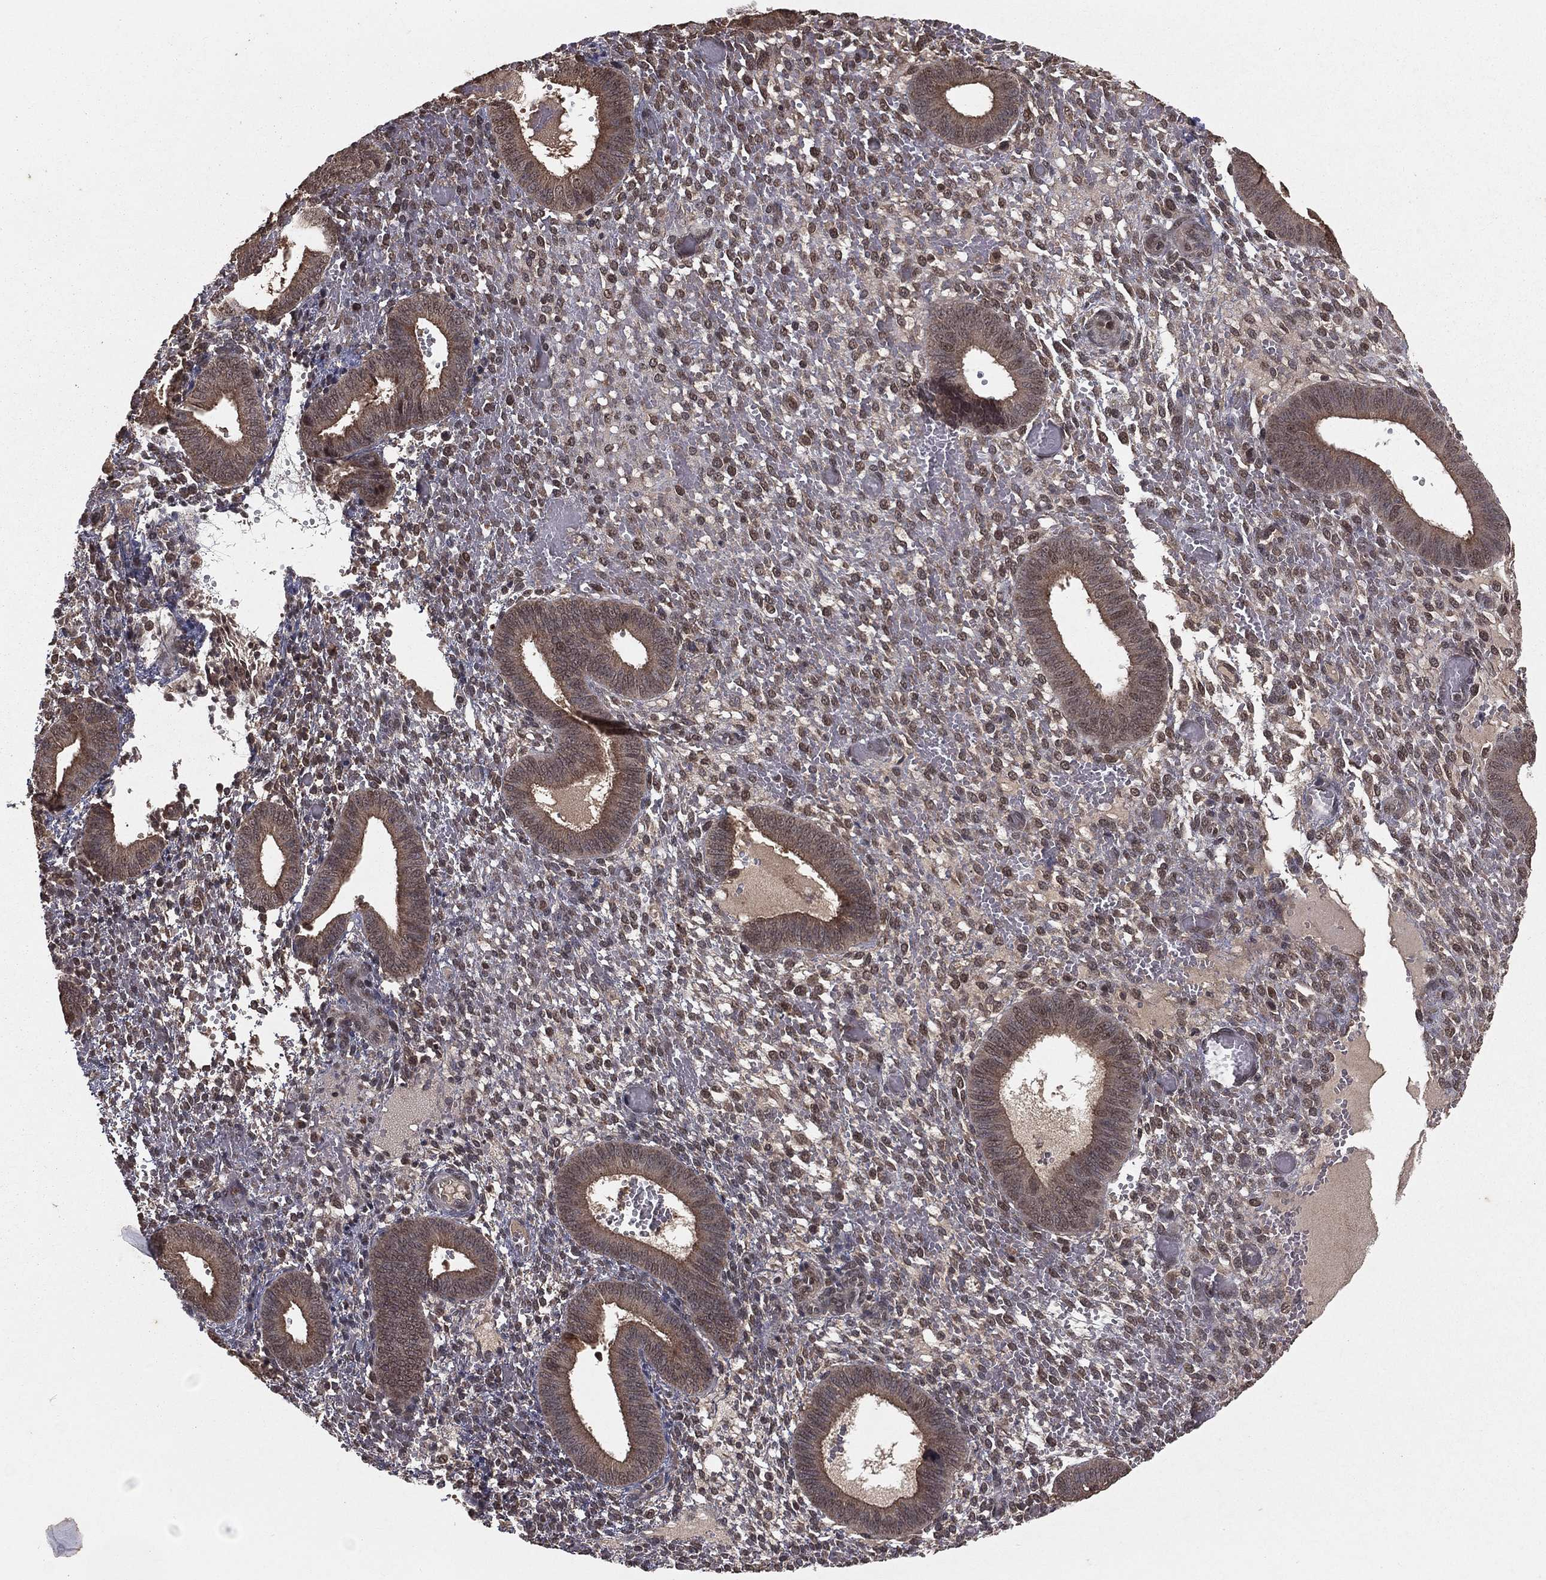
{"staining": {"intensity": "weak", "quantity": "<25%", "location": "nuclear"}, "tissue": "endometrium", "cell_type": "Cells in endometrial stroma", "image_type": "normal", "snomed": [{"axis": "morphology", "description": "Normal tissue, NOS"}, {"axis": "topography", "description": "Endometrium"}], "caption": "Cells in endometrial stroma are negative for protein expression in unremarkable human endometrium.", "gene": "ZDHHC15", "patient": {"sex": "female", "age": 42}}